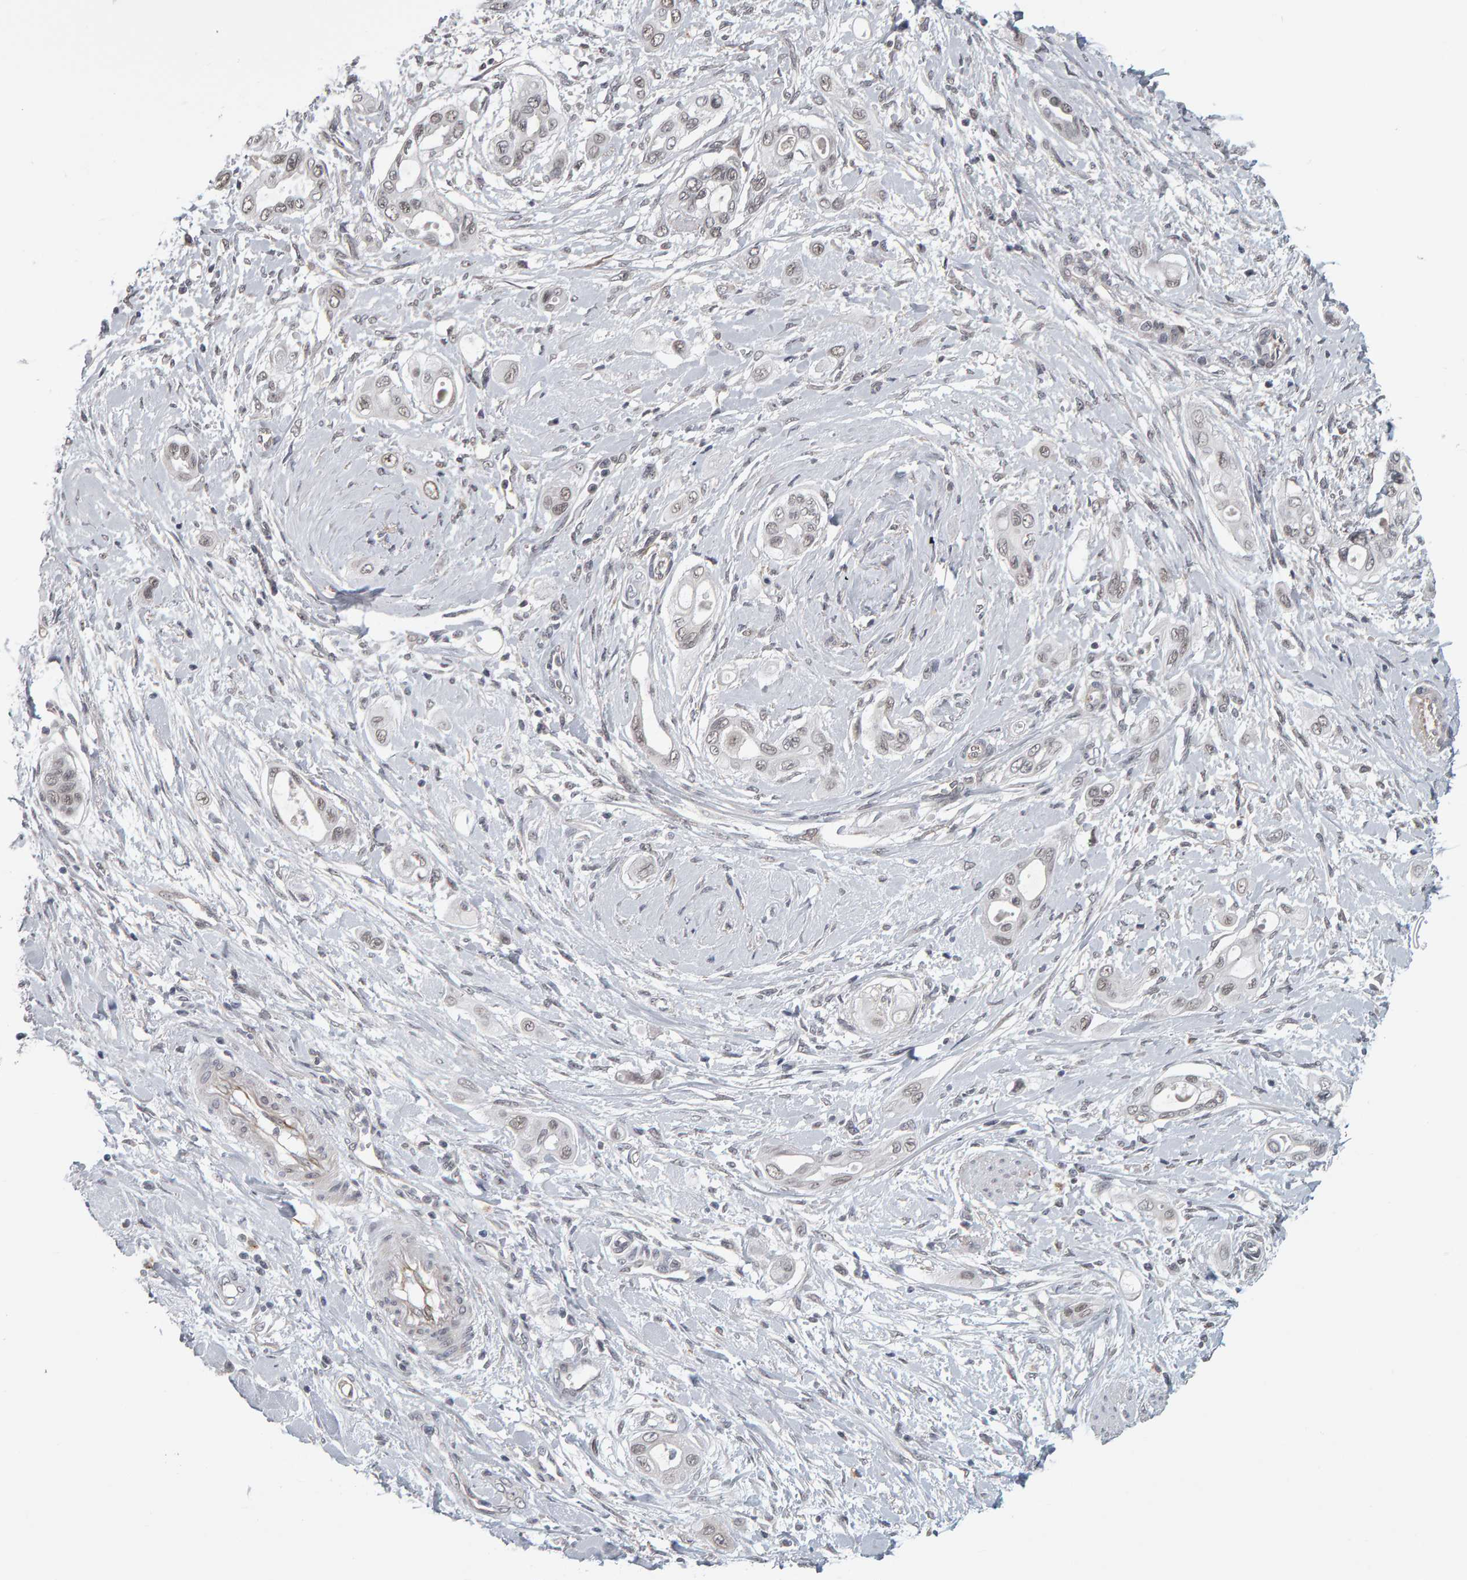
{"staining": {"intensity": "weak", "quantity": "25%-75%", "location": "nuclear"}, "tissue": "pancreatic cancer", "cell_type": "Tumor cells", "image_type": "cancer", "snomed": [{"axis": "morphology", "description": "Adenocarcinoma, NOS"}, {"axis": "topography", "description": "Pancreas"}], "caption": "Immunohistochemical staining of adenocarcinoma (pancreatic) exhibits low levels of weak nuclear expression in approximately 25%-75% of tumor cells.", "gene": "DAP3", "patient": {"sex": "male", "age": 59}}